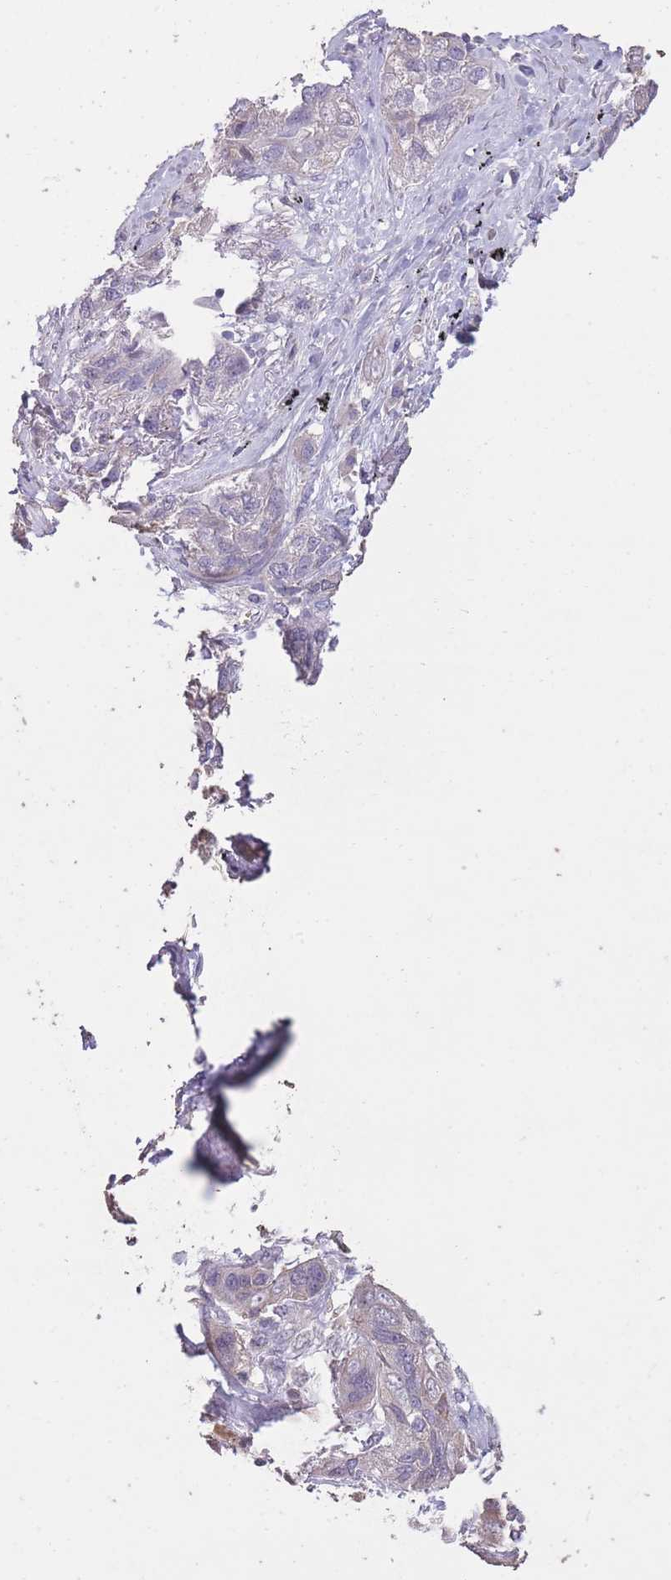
{"staining": {"intensity": "weak", "quantity": "<25%", "location": "cytoplasmic/membranous"}, "tissue": "lung cancer", "cell_type": "Tumor cells", "image_type": "cancer", "snomed": [{"axis": "morphology", "description": "Squamous cell carcinoma, NOS"}, {"axis": "topography", "description": "Lung"}], "caption": "The image reveals no significant staining in tumor cells of lung squamous cell carcinoma. (DAB immunohistochemistry with hematoxylin counter stain).", "gene": "RSPH10B", "patient": {"sex": "female", "age": 70}}